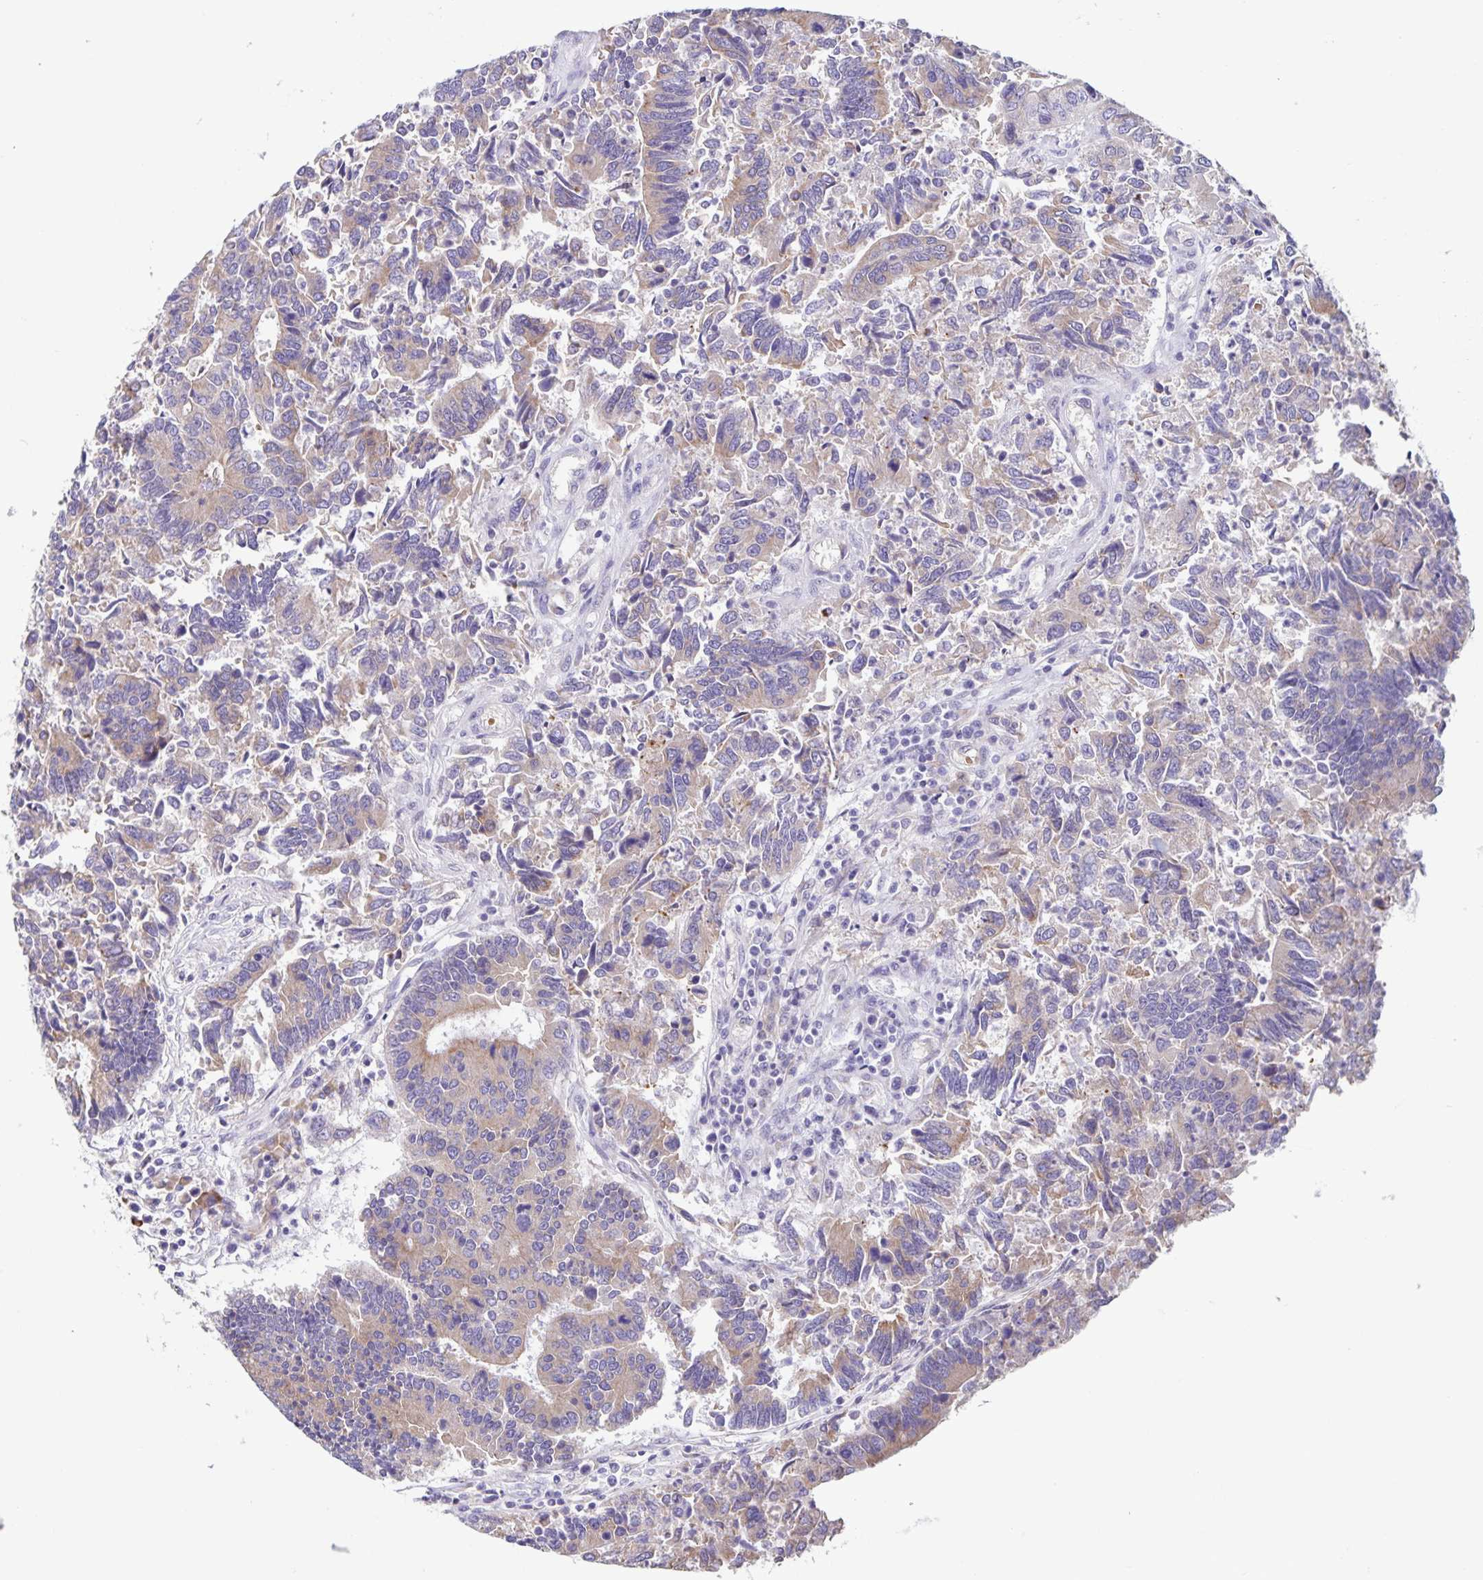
{"staining": {"intensity": "weak", "quantity": "<25%", "location": "cytoplasmic/membranous"}, "tissue": "colorectal cancer", "cell_type": "Tumor cells", "image_type": "cancer", "snomed": [{"axis": "morphology", "description": "Adenocarcinoma, NOS"}, {"axis": "topography", "description": "Colon"}], "caption": "Adenocarcinoma (colorectal) stained for a protein using immunohistochemistry (IHC) shows no expression tumor cells.", "gene": "STPG4", "patient": {"sex": "female", "age": 67}}